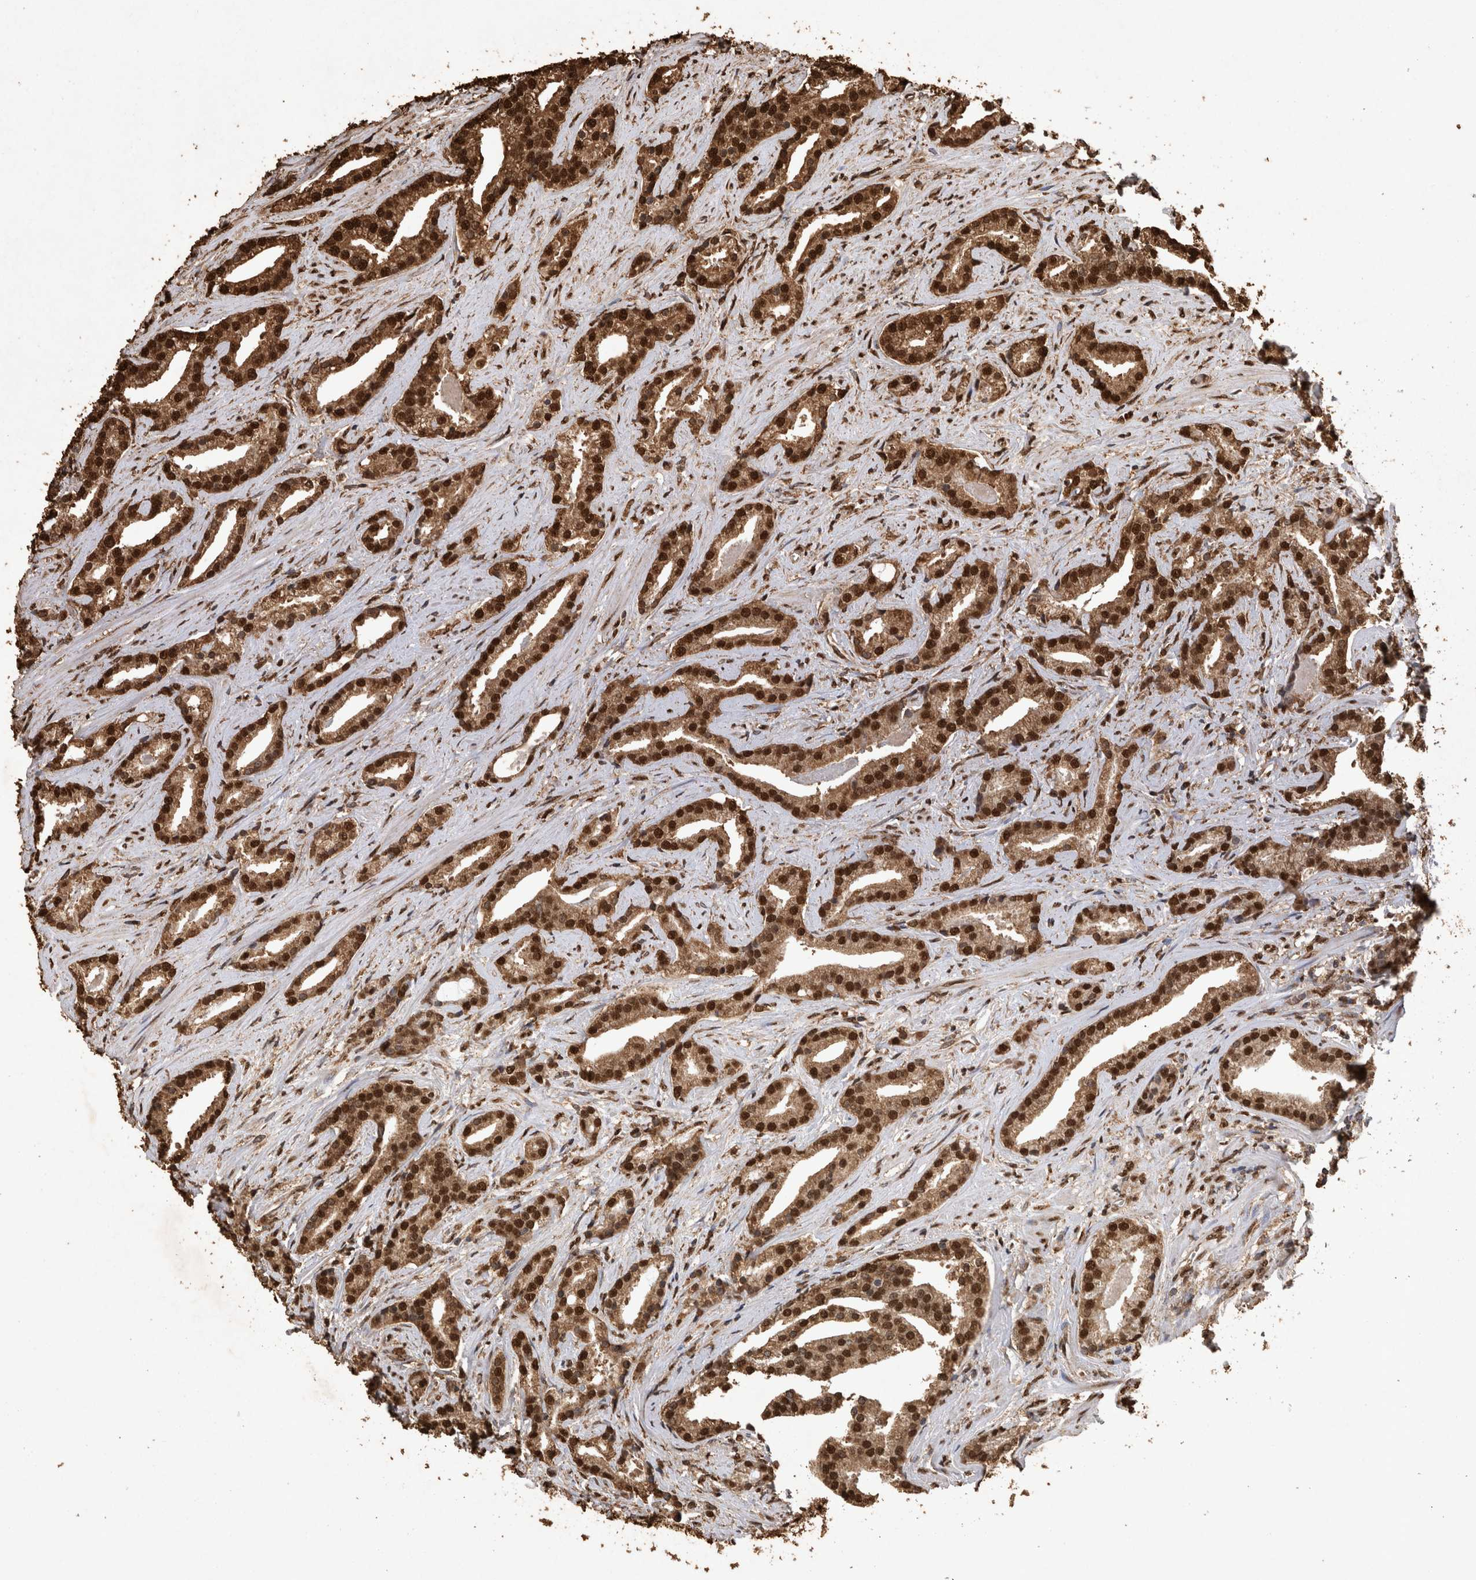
{"staining": {"intensity": "strong", "quantity": ">75%", "location": "cytoplasmic/membranous,nuclear"}, "tissue": "prostate cancer", "cell_type": "Tumor cells", "image_type": "cancer", "snomed": [{"axis": "morphology", "description": "Adenocarcinoma, Low grade"}, {"axis": "topography", "description": "Prostate"}], "caption": "High-magnification brightfield microscopy of prostate cancer stained with DAB (3,3'-diaminobenzidine) (brown) and counterstained with hematoxylin (blue). tumor cells exhibit strong cytoplasmic/membranous and nuclear expression is appreciated in approximately>75% of cells.", "gene": "OAS2", "patient": {"sex": "male", "age": 67}}